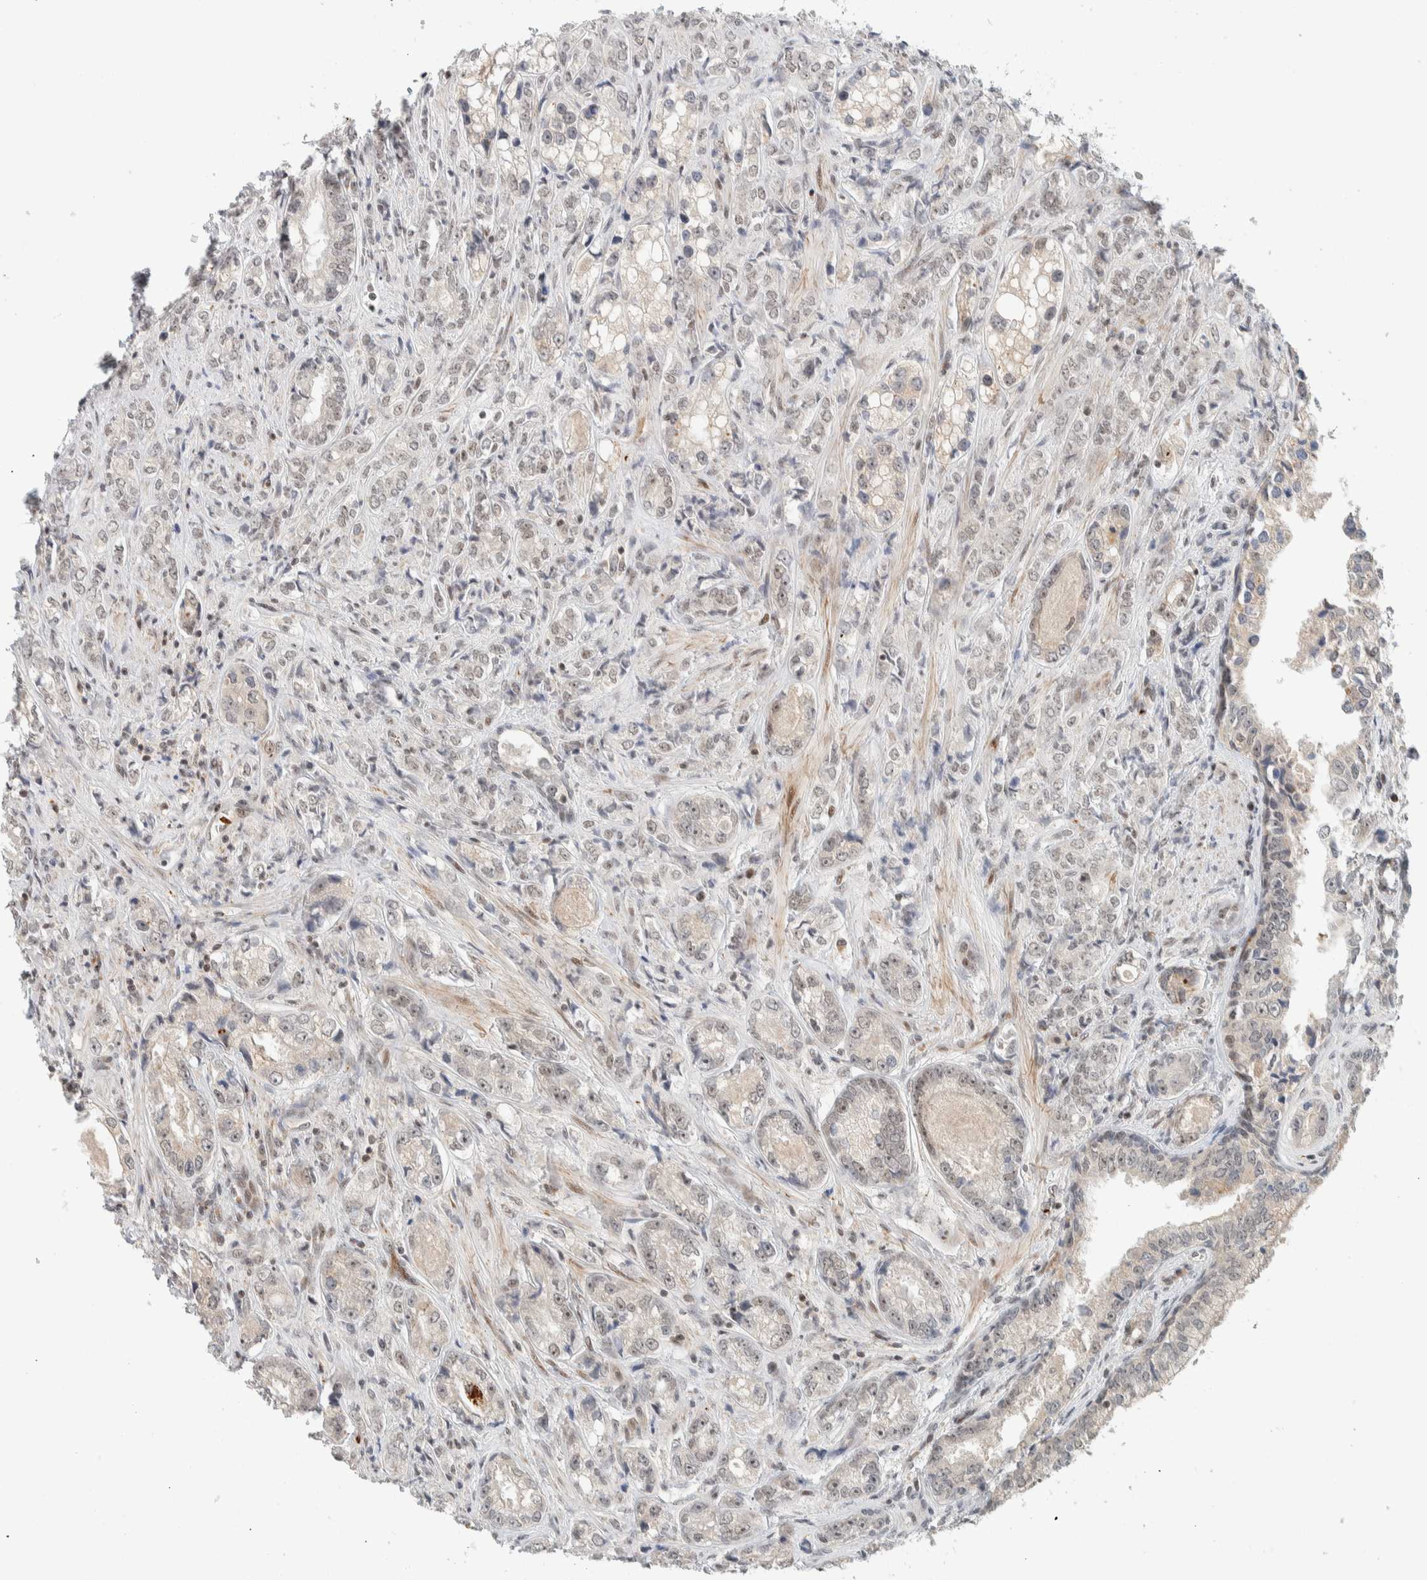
{"staining": {"intensity": "moderate", "quantity": "25%-75%", "location": "nuclear"}, "tissue": "prostate cancer", "cell_type": "Tumor cells", "image_type": "cancer", "snomed": [{"axis": "morphology", "description": "Adenocarcinoma, High grade"}, {"axis": "topography", "description": "Prostate"}], "caption": "High-grade adenocarcinoma (prostate) stained for a protein shows moderate nuclear positivity in tumor cells.", "gene": "ZBTB2", "patient": {"sex": "male", "age": 61}}